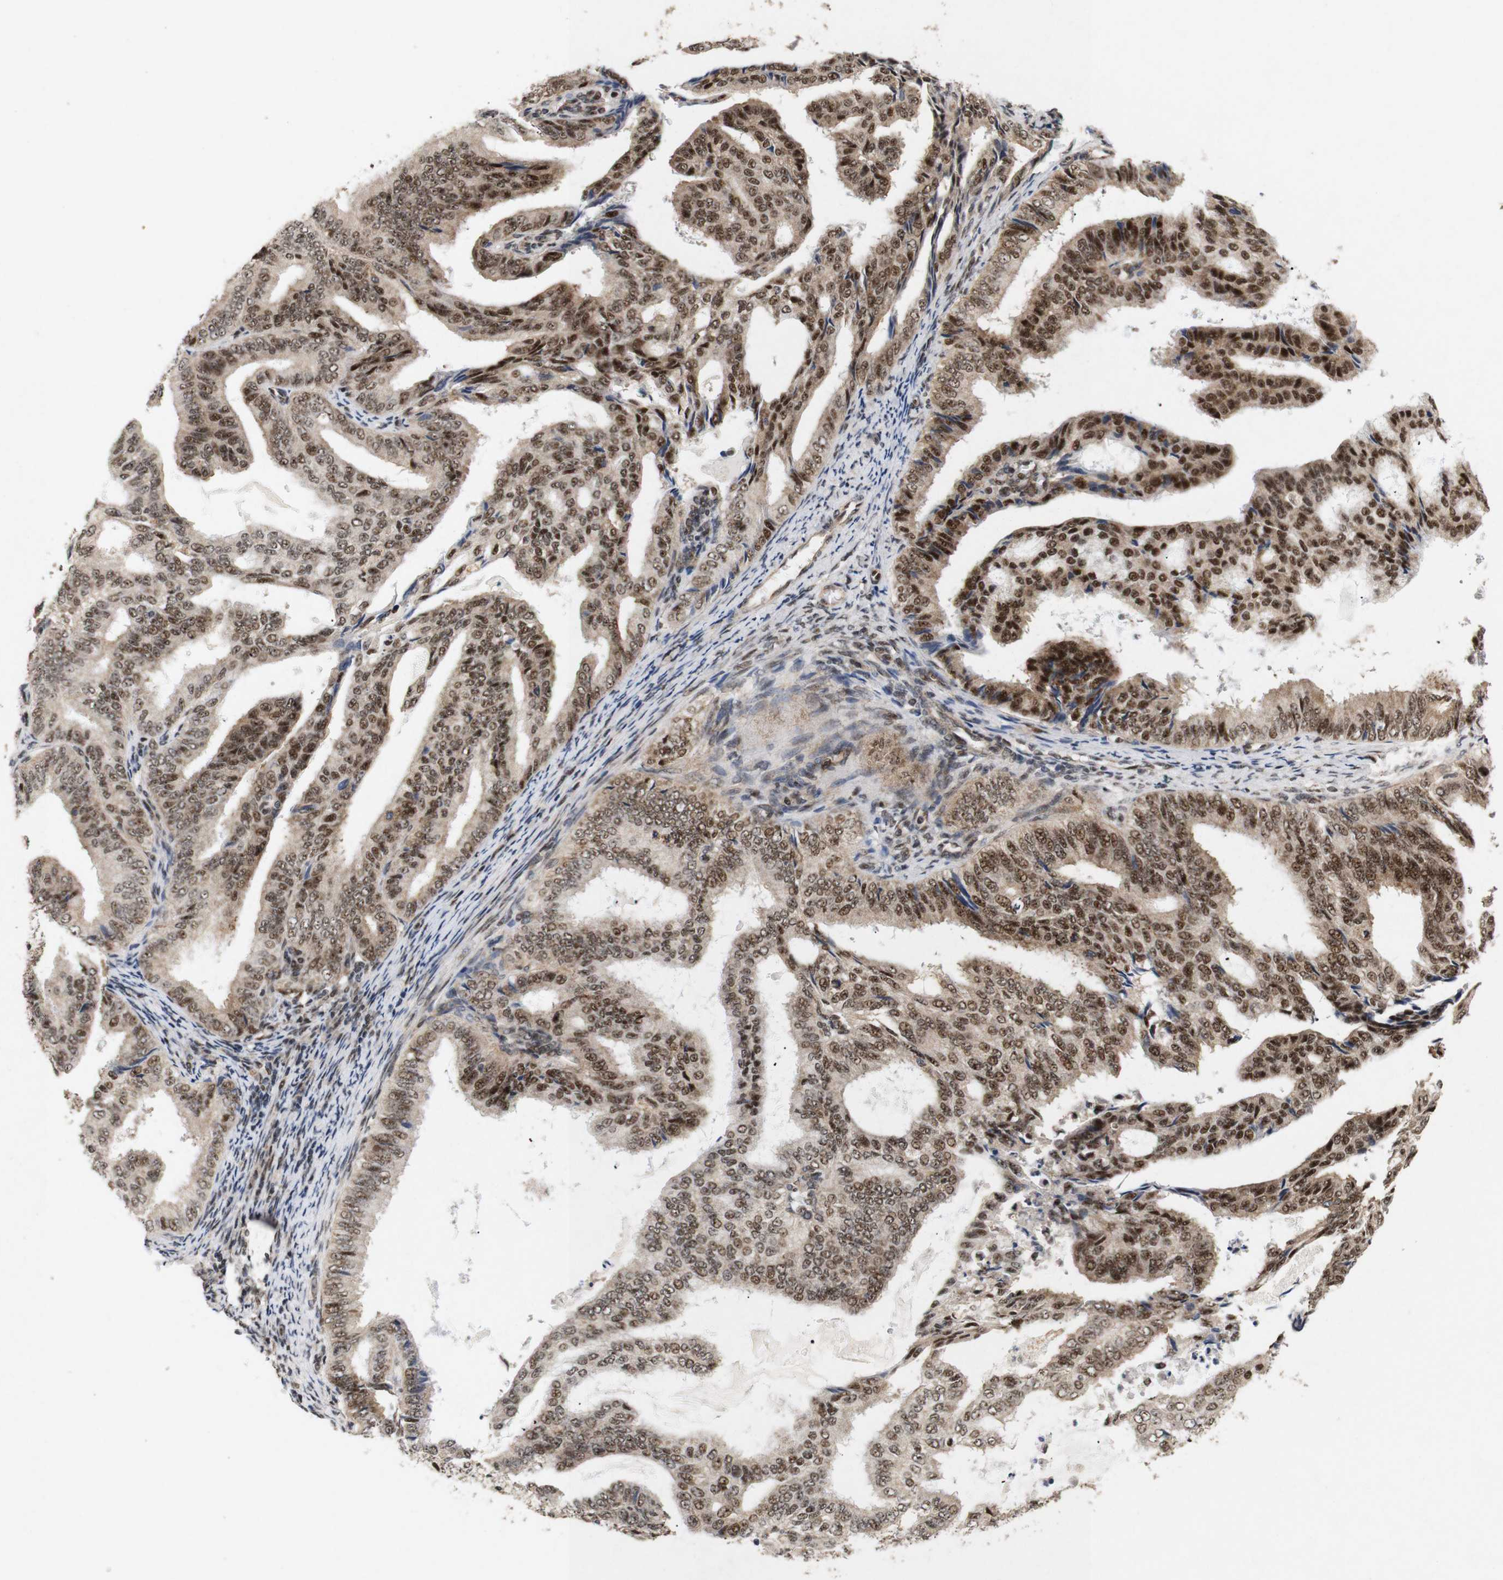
{"staining": {"intensity": "moderate", "quantity": ">75%", "location": "cytoplasmic/membranous,nuclear"}, "tissue": "endometrial cancer", "cell_type": "Tumor cells", "image_type": "cancer", "snomed": [{"axis": "morphology", "description": "Adenocarcinoma, NOS"}, {"axis": "topography", "description": "Endometrium"}], "caption": "A high-resolution photomicrograph shows immunohistochemistry staining of adenocarcinoma (endometrial), which displays moderate cytoplasmic/membranous and nuclear positivity in about >75% of tumor cells.", "gene": "PYM1", "patient": {"sex": "female", "age": 58}}